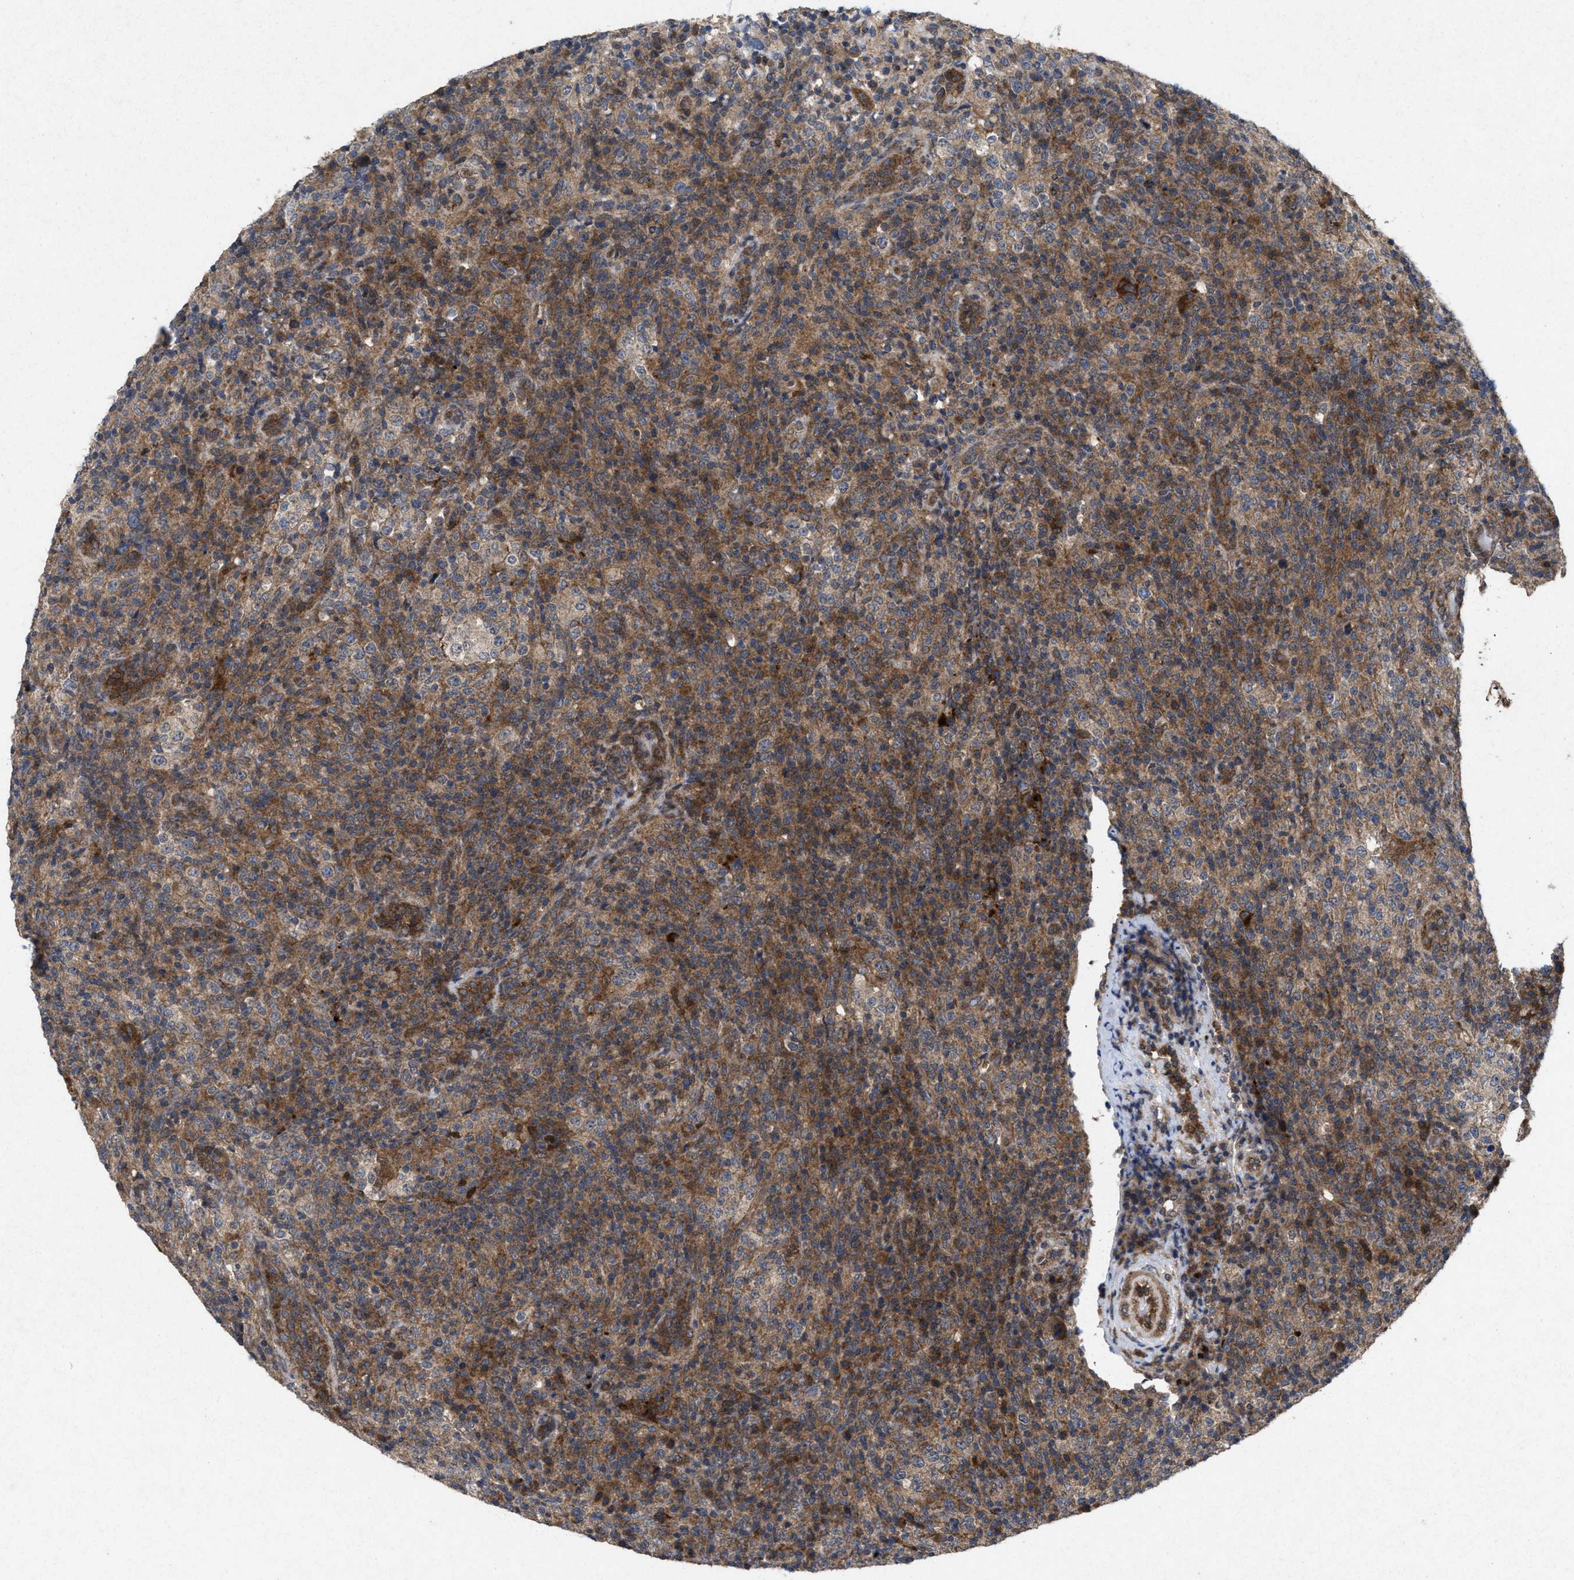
{"staining": {"intensity": "weak", "quantity": "25%-75%", "location": "cytoplasmic/membranous"}, "tissue": "lymphoma", "cell_type": "Tumor cells", "image_type": "cancer", "snomed": [{"axis": "morphology", "description": "Malignant lymphoma, non-Hodgkin's type, High grade"}, {"axis": "topography", "description": "Lymph node"}], "caption": "Malignant lymphoma, non-Hodgkin's type (high-grade) tissue displays weak cytoplasmic/membranous expression in about 25%-75% of tumor cells, visualized by immunohistochemistry.", "gene": "MSI2", "patient": {"sex": "female", "age": 76}}